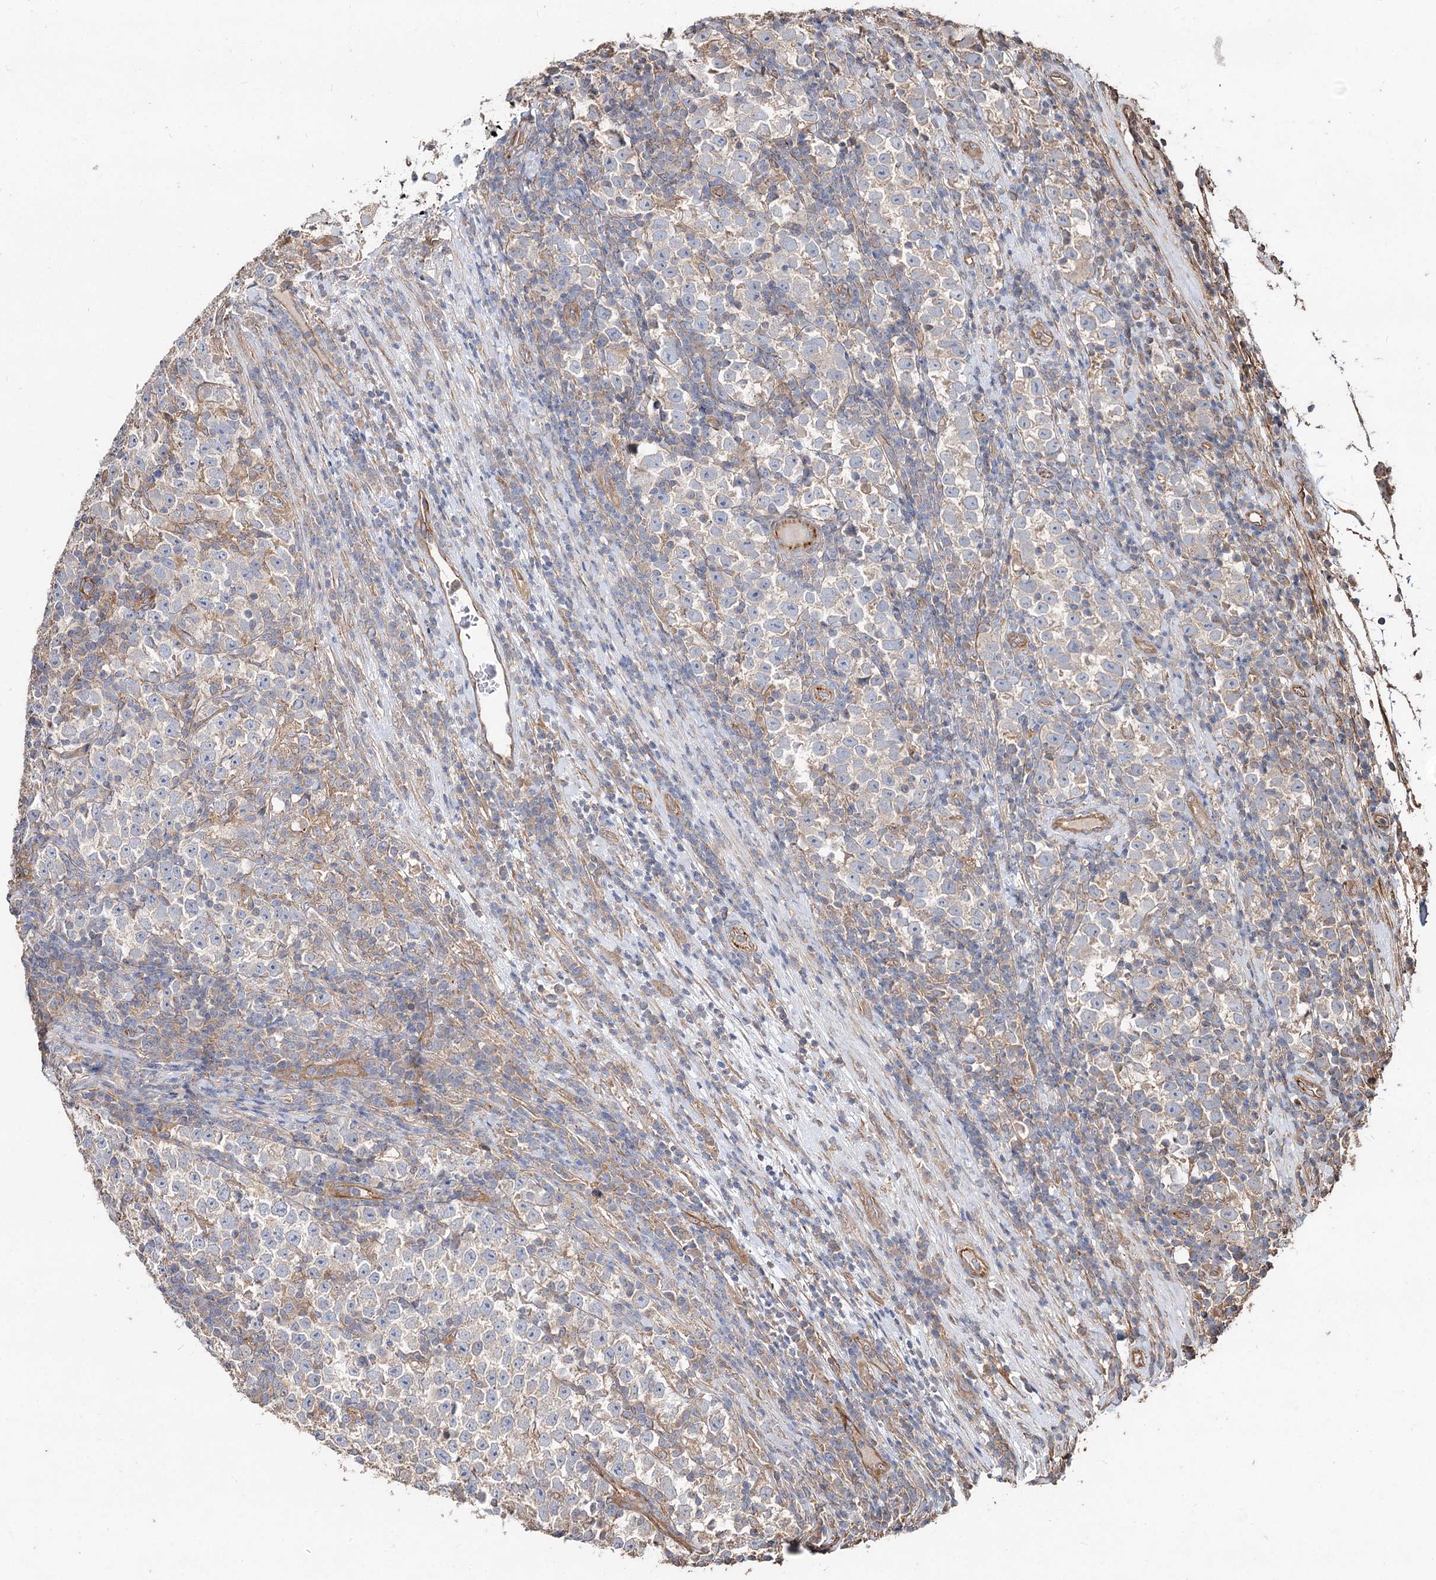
{"staining": {"intensity": "negative", "quantity": "none", "location": "none"}, "tissue": "testis cancer", "cell_type": "Tumor cells", "image_type": "cancer", "snomed": [{"axis": "morphology", "description": "Normal tissue, NOS"}, {"axis": "morphology", "description": "Seminoma, NOS"}, {"axis": "topography", "description": "Testis"}], "caption": "This is an immunohistochemistry (IHC) histopathology image of seminoma (testis). There is no positivity in tumor cells.", "gene": "SPART", "patient": {"sex": "male", "age": 43}}